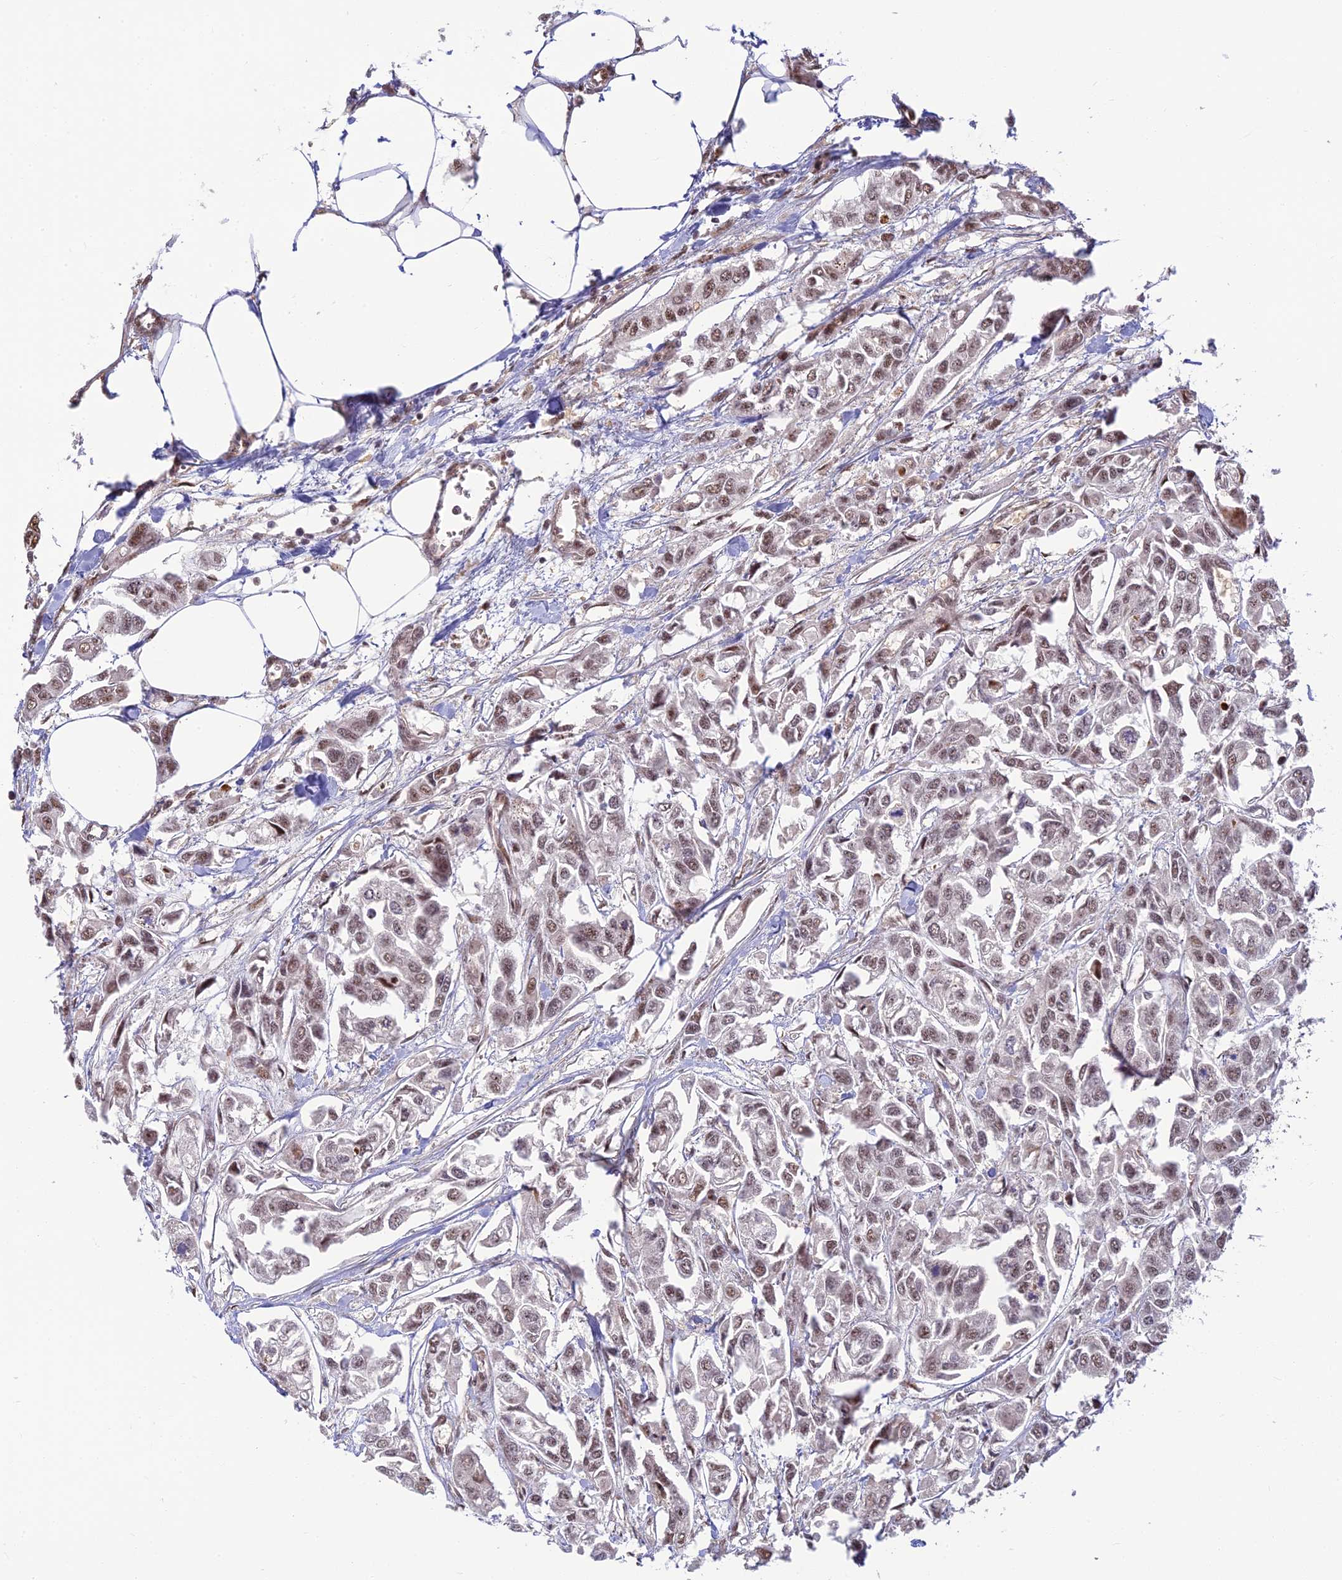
{"staining": {"intensity": "weak", "quantity": "25%-75%", "location": "nuclear"}, "tissue": "urothelial cancer", "cell_type": "Tumor cells", "image_type": "cancer", "snomed": [{"axis": "morphology", "description": "Urothelial carcinoma, High grade"}, {"axis": "topography", "description": "Urinary bladder"}], "caption": "Immunohistochemistry (IHC) staining of urothelial cancer, which reveals low levels of weak nuclear positivity in about 25%-75% of tumor cells indicating weak nuclear protein staining. The staining was performed using DAB (3,3'-diaminobenzidine) (brown) for protein detection and nuclei were counterstained in hematoxylin (blue).", "gene": "UFSP2", "patient": {"sex": "male", "age": 67}}